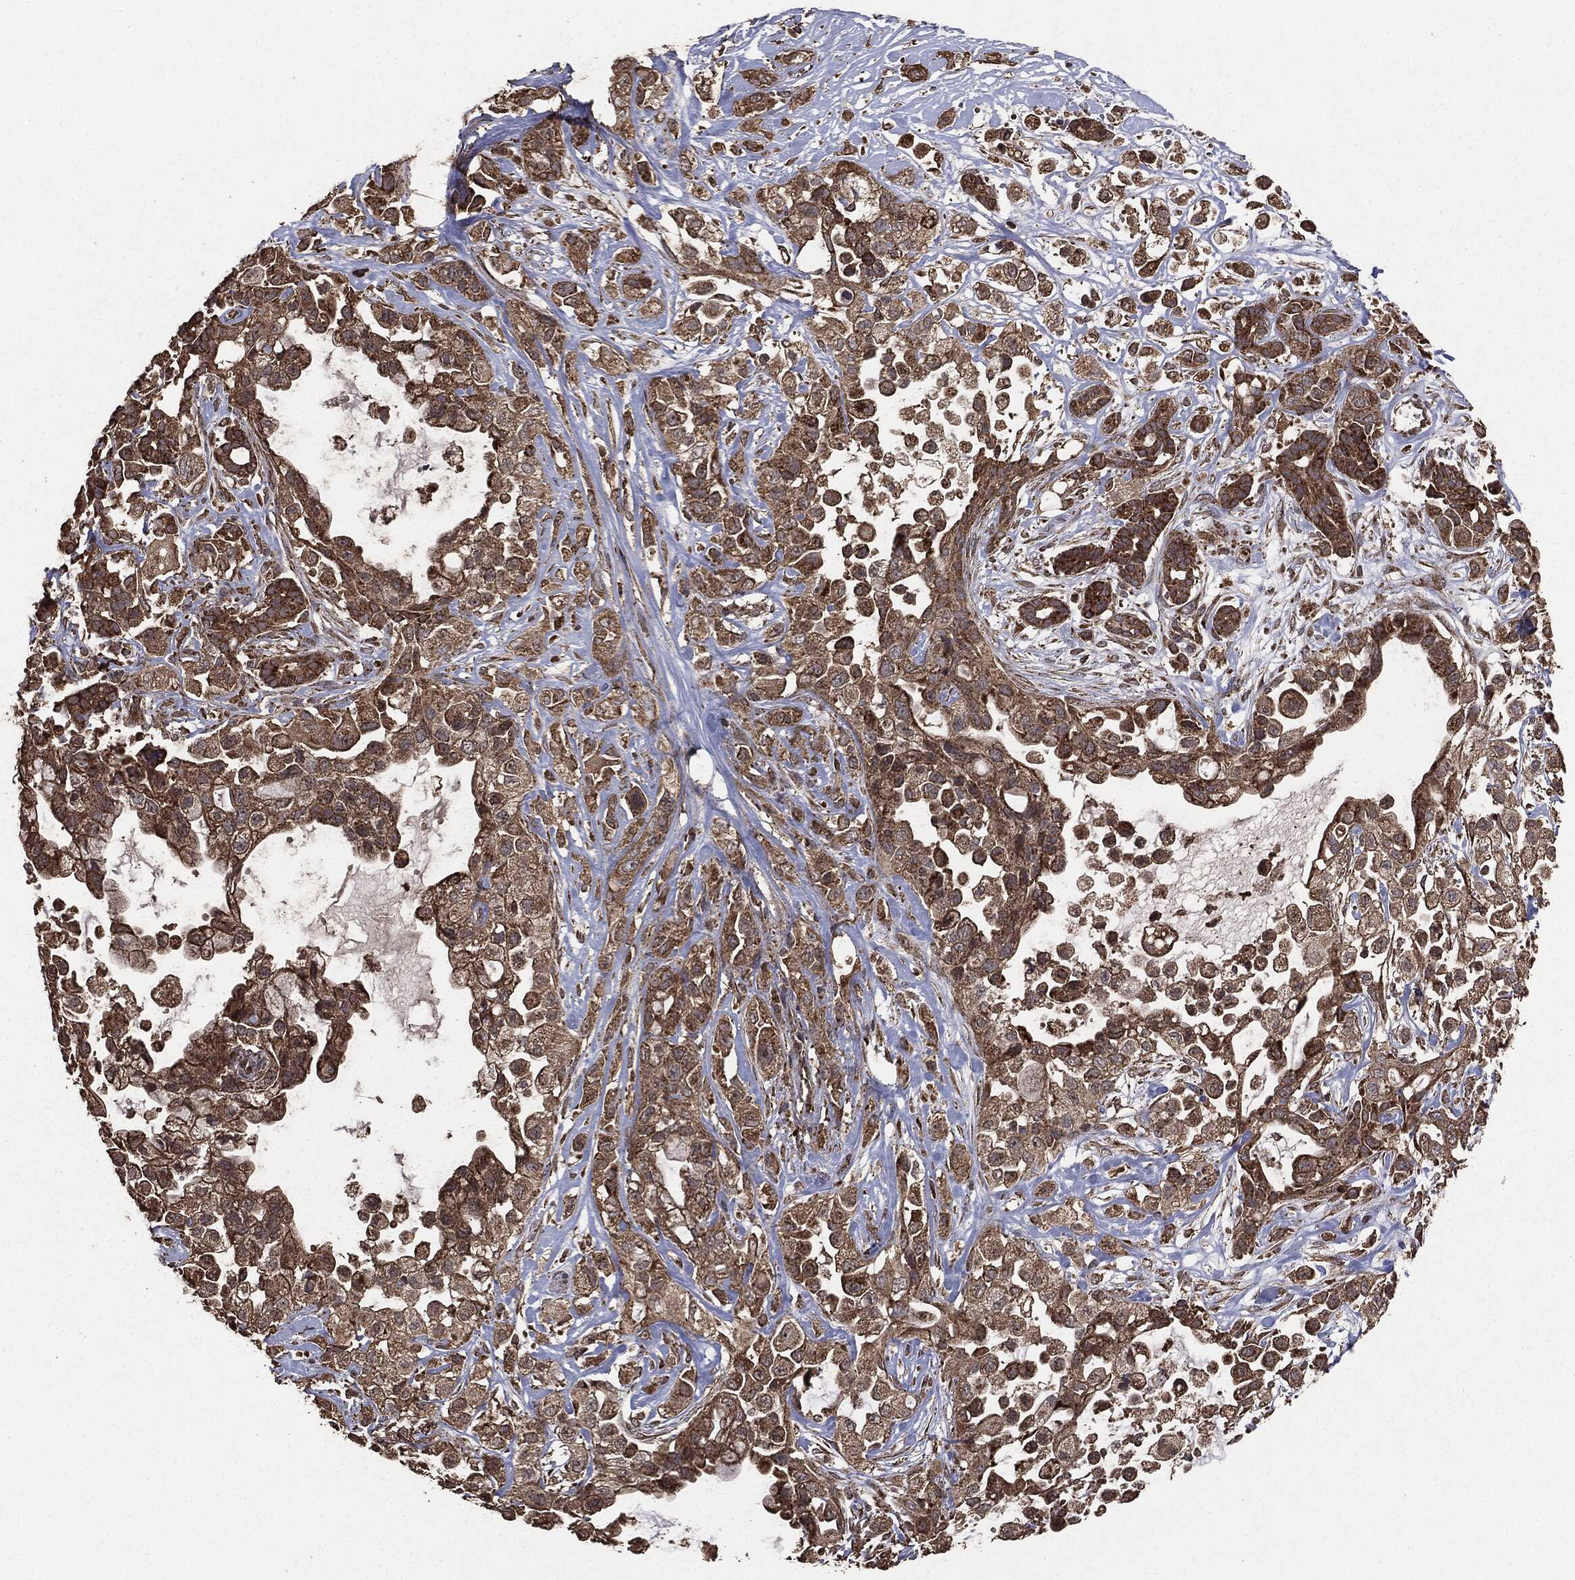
{"staining": {"intensity": "strong", "quantity": ">75%", "location": "cytoplasmic/membranous"}, "tissue": "pancreatic cancer", "cell_type": "Tumor cells", "image_type": "cancer", "snomed": [{"axis": "morphology", "description": "Adenocarcinoma, NOS"}, {"axis": "topography", "description": "Pancreas"}], "caption": "Approximately >75% of tumor cells in human pancreatic adenocarcinoma reveal strong cytoplasmic/membranous protein positivity as visualized by brown immunohistochemical staining.", "gene": "MTOR", "patient": {"sex": "male", "age": 44}}